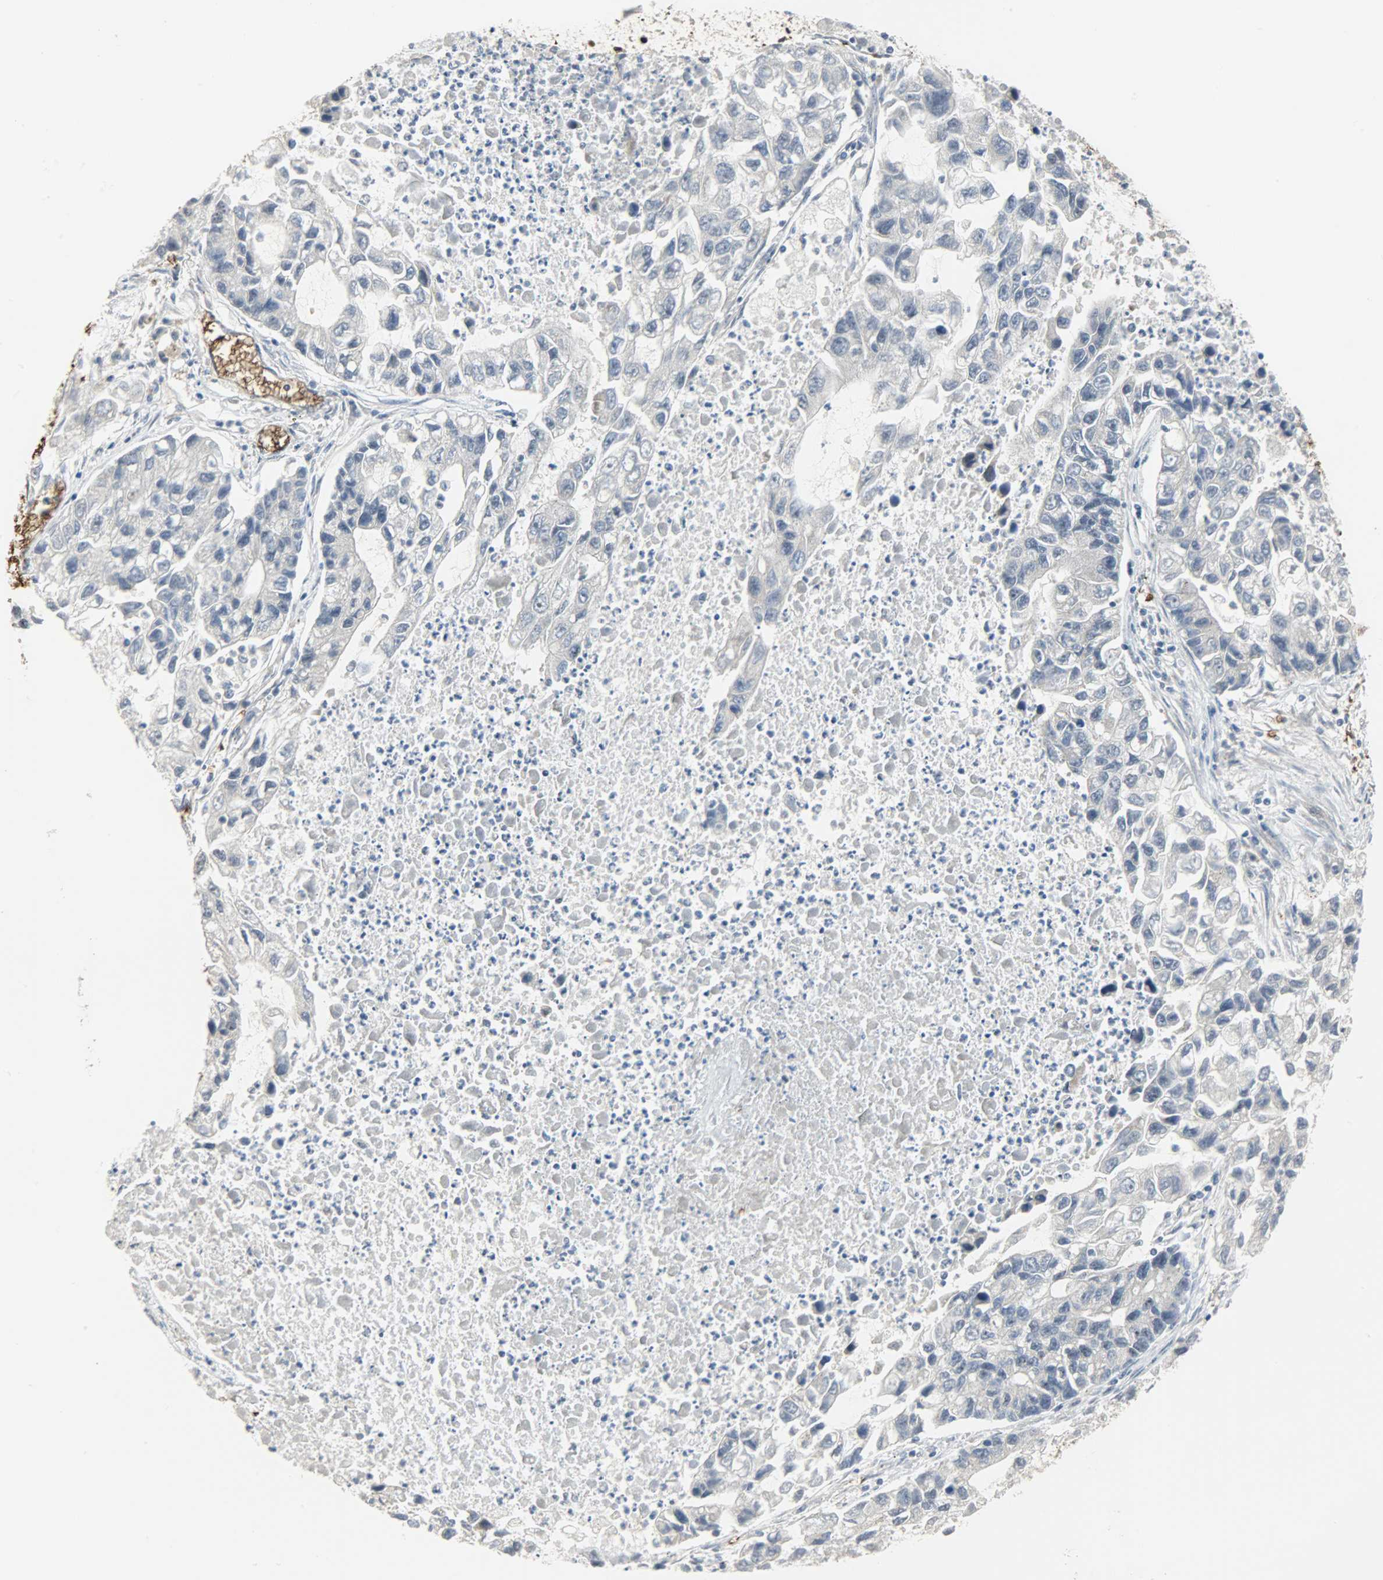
{"staining": {"intensity": "negative", "quantity": "none", "location": "none"}, "tissue": "lung cancer", "cell_type": "Tumor cells", "image_type": "cancer", "snomed": [{"axis": "morphology", "description": "Adenocarcinoma, NOS"}, {"axis": "topography", "description": "Lung"}], "caption": "Tumor cells are negative for protein expression in human lung cancer.", "gene": "SNAI1", "patient": {"sex": "female", "age": 51}}